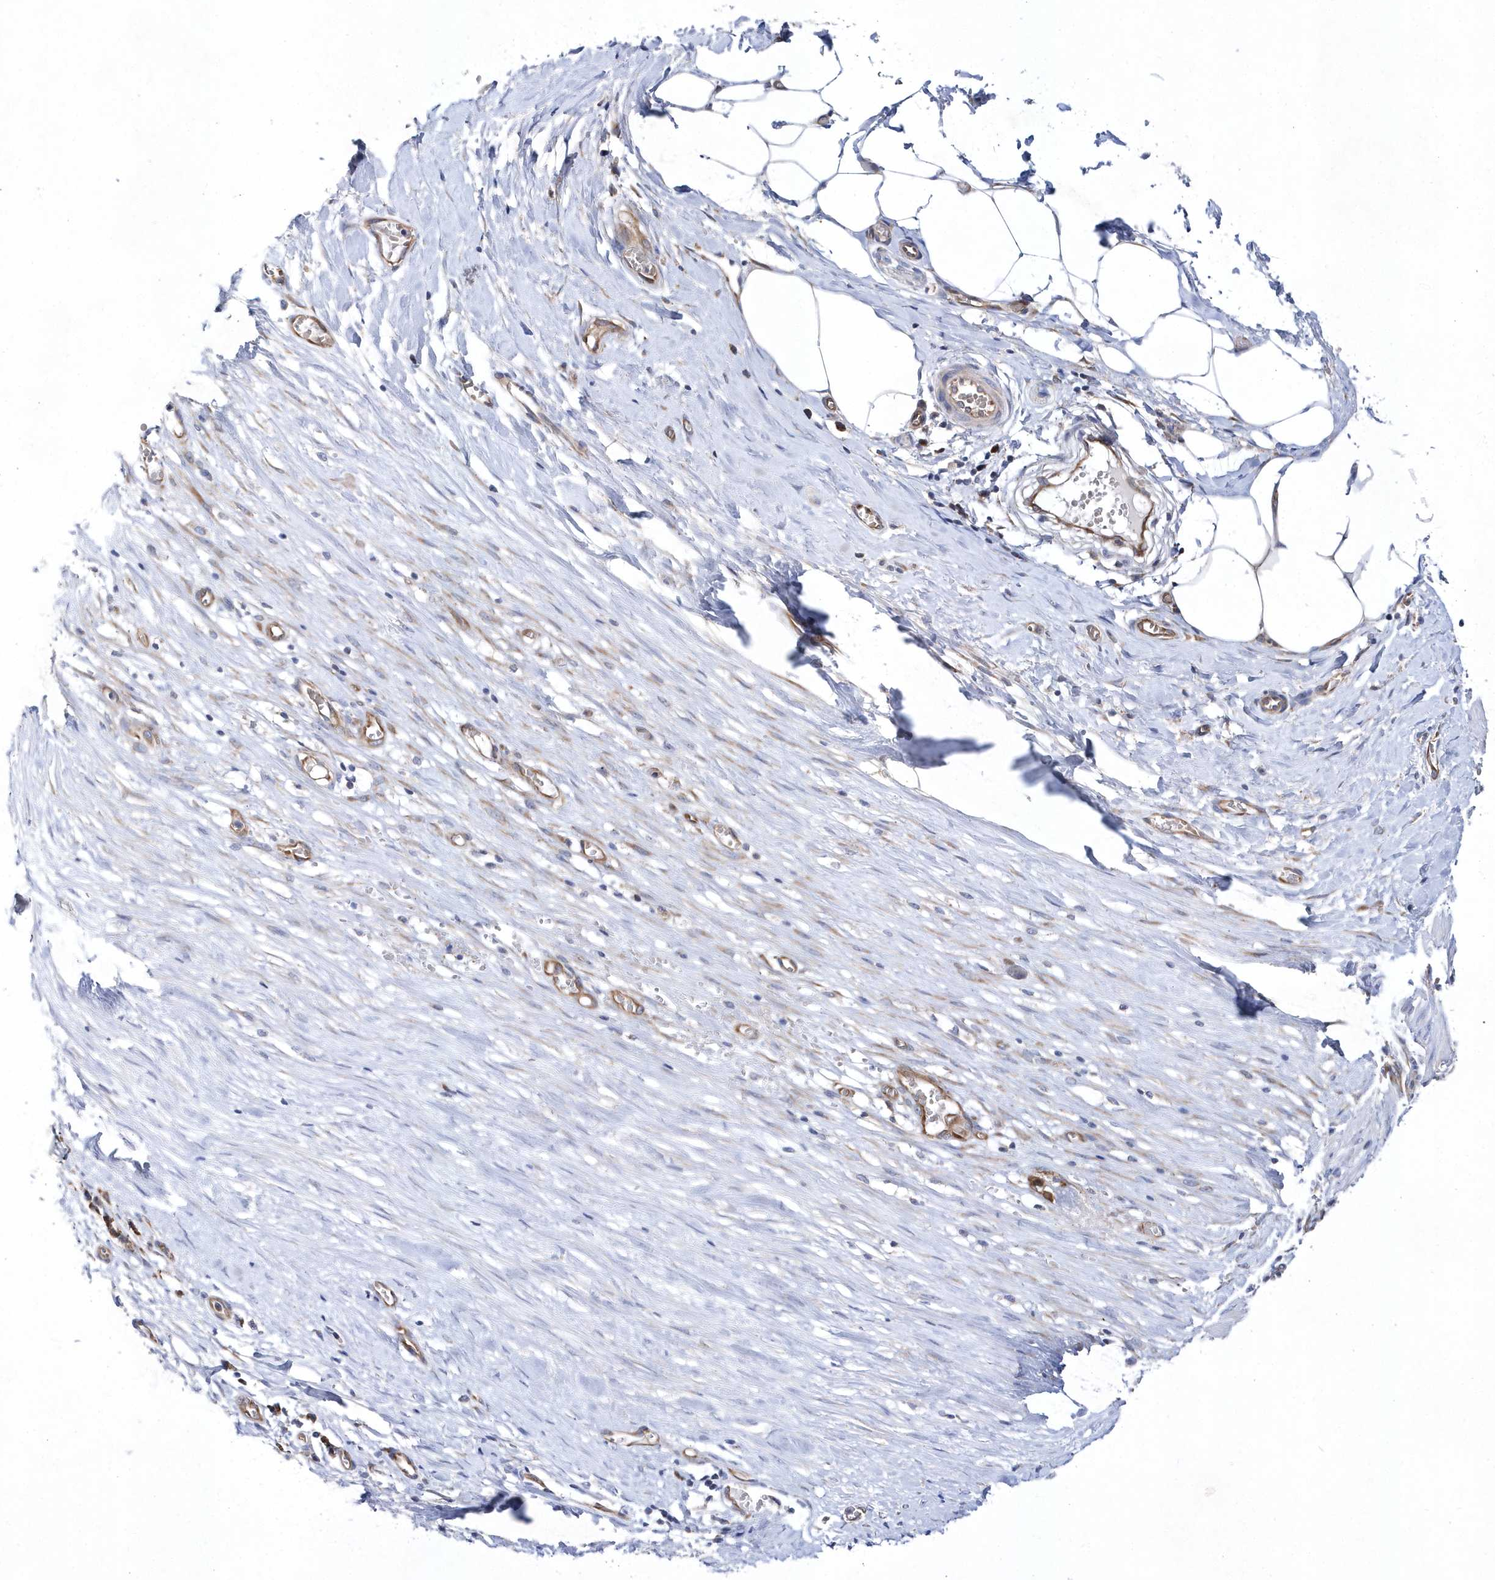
{"staining": {"intensity": "negative", "quantity": "none", "location": "none"}, "tissue": "smooth muscle", "cell_type": "Smooth muscle cells", "image_type": "normal", "snomed": [{"axis": "morphology", "description": "Normal tissue, NOS"}, {"axis": "morphology", "description": "Adenocarcinoma, NOS"}, {"axis": "topography", "description": "Colon"}, {"axis": "topography", "description": "Peripheral nerve tissue"}], "caption": "Immunohistochemistry image of benign smooth muscle stained for a protein (brown), which reveals no staining in smooth muscle cells. (DAB (3,3'-diaminobenzidine) immunohistochemistry (IHC) with hematoxylin counter stain).", "gene": "JKAMP", "patient": {"sex": "male", "age": 14}}